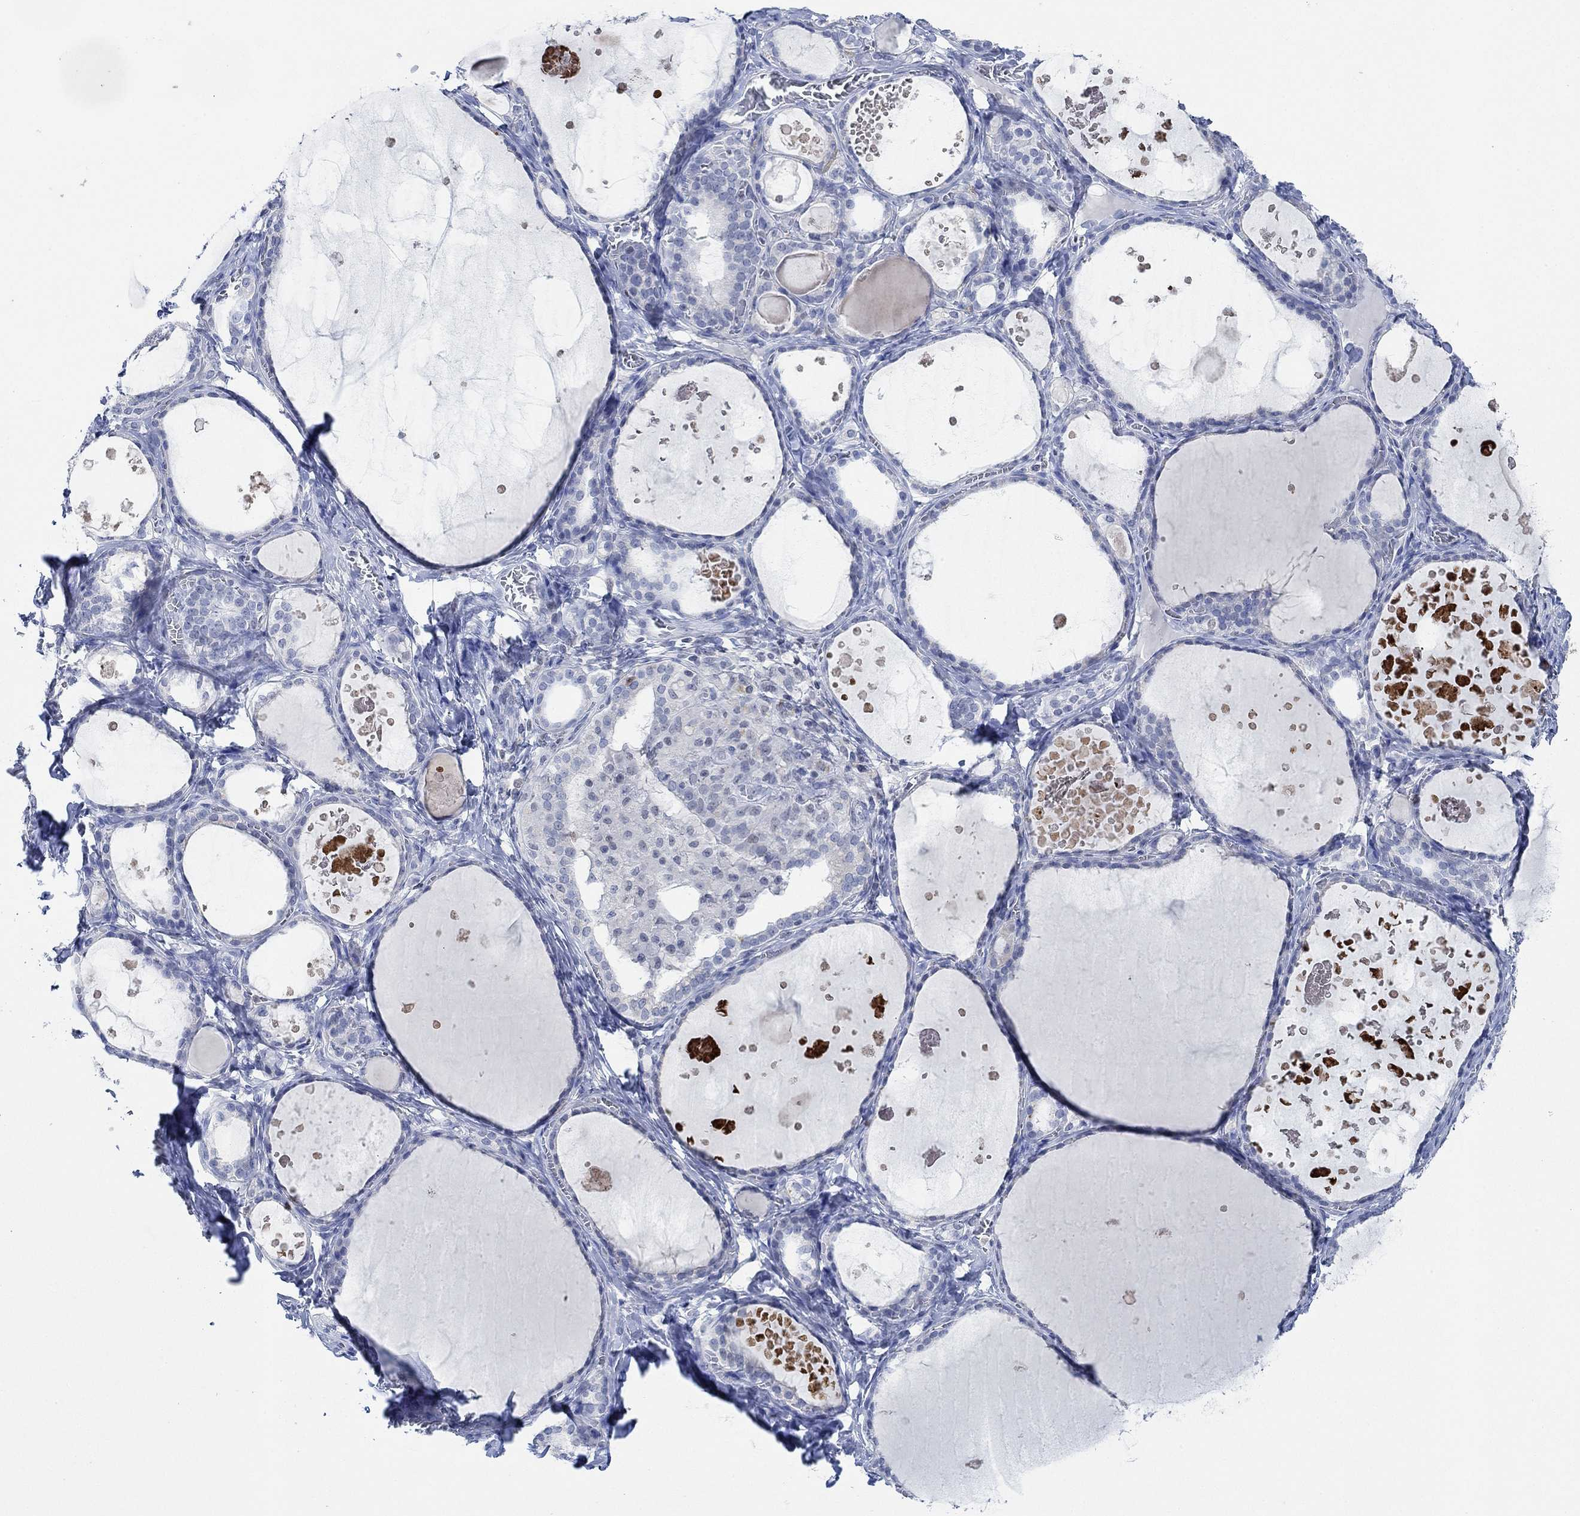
{"staining": {"intensity": "negative", "quantity": "none", "location": "none"}, "tissue": "thyroid gland", "cell_type": "Glandular cells", "image_type": "normal", "snomed": [{"axis": "morphology", "description": "Normal tissue, NOS"}, {"axis": "topography", "description": "Thyroid gland"}], "caption": "The histopathology image exhibits no significant staining in glandular cells of thyroid gland. (DAB (3,3'-diaminobenzidine) immunohistochemistry visualized using brightfield microscopy, high magnification).", "gene": "PPP1R17", "patient": {"sex": "female", "age": 56}}